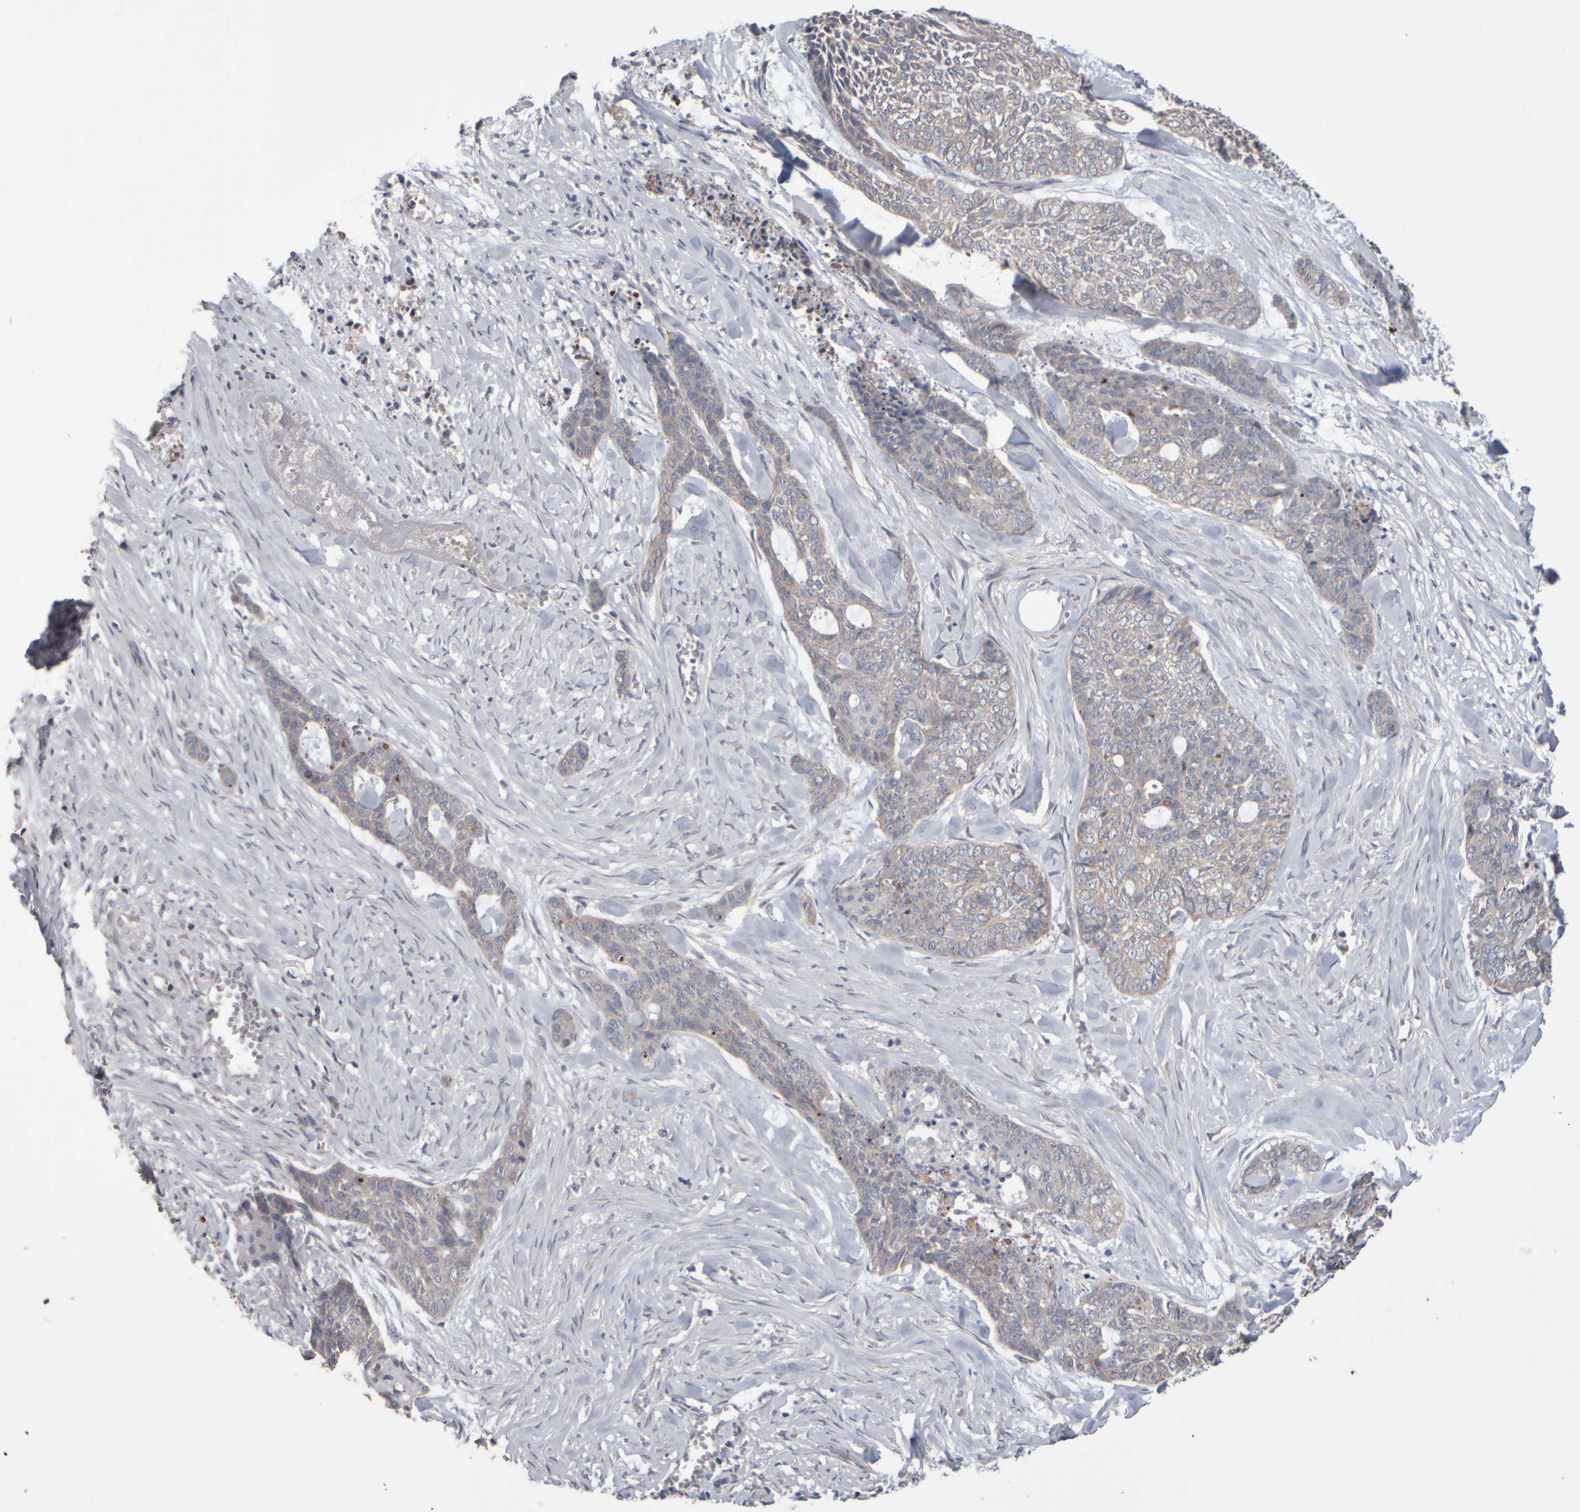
{"staining": {"intensity": "negative", "quantity": "none", "location": "none"}, "tissue": "skin cancer", "cell_type": "Tumor cells", "image_type": "cancer", "snomed": [{"axis": "morphology", "description": "Basal cell carcinoma"}, {"axis": "topography", "description": "Skin"}], "caption": "Micrograph shows no protein staining in tumor cells of skin basal cell carcinoma tissue.", "gene": "EPHX2", "patient": {"sex": "female", "age": 64}}